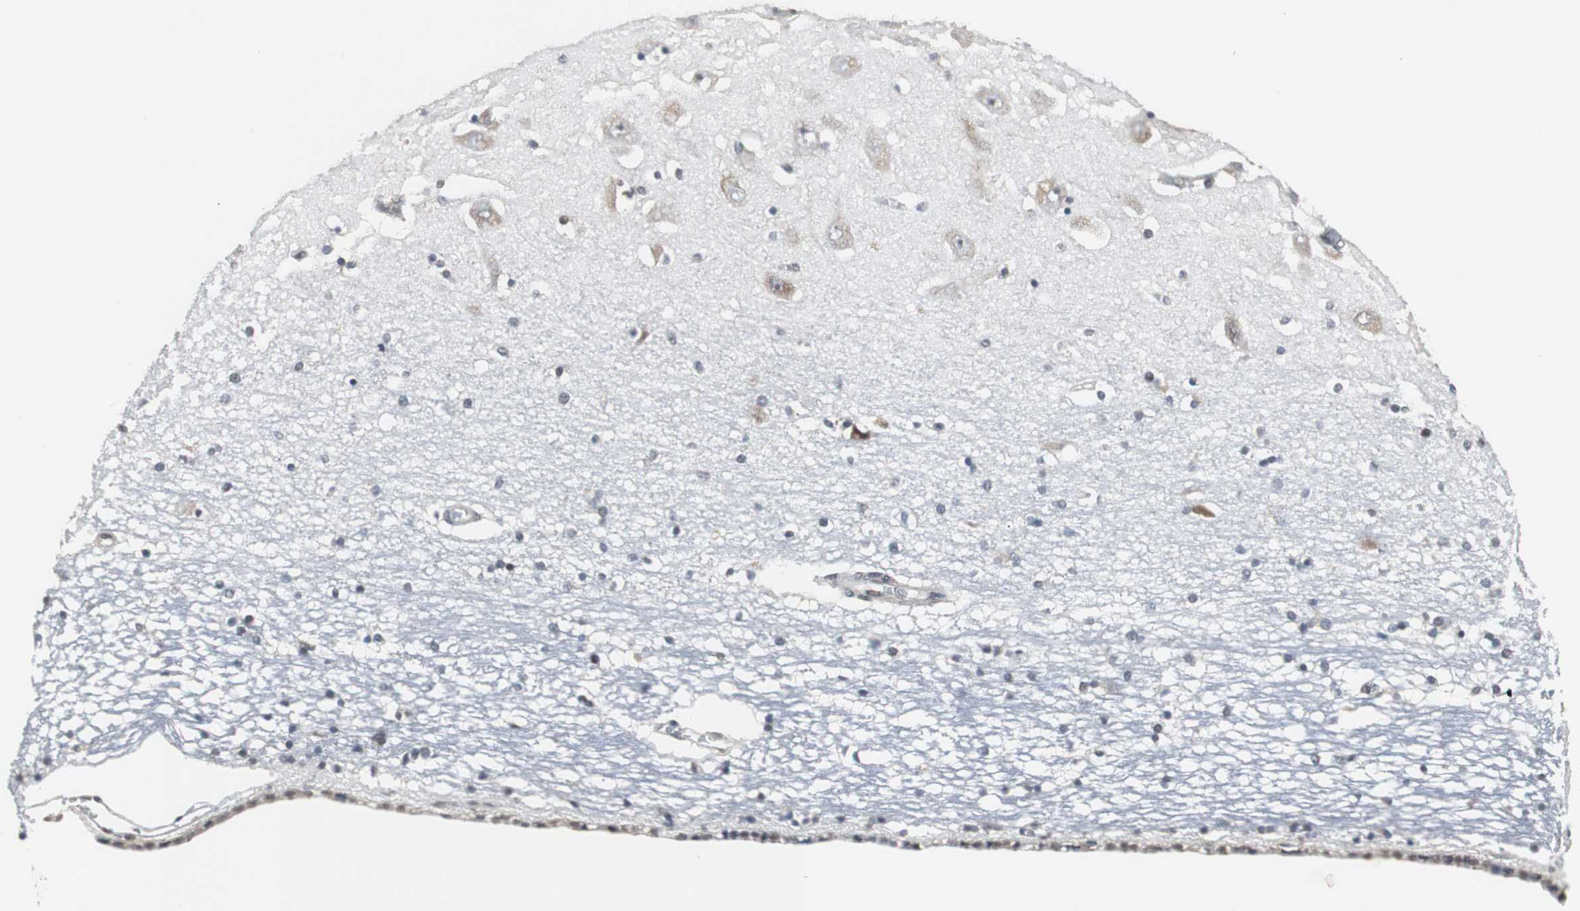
{"staining": {"intensity": "weak", "quantity": "25%-75%", "location": "nuclear"}, "tissue": "hippocampus", "cell_type": "Glial cells", "image_type": "normal", "snomed": [{"axis": "morphology", "description": "Normal tissue, NOS"}, {"axis": "topography", "description": "Hippocampus"}], "caption": "Benign hippocampus displays weak nuclear staining in about 25%-75% of glial cells.", "gene": "TAF7", "patient": {"sex": "female", "age": 54}}